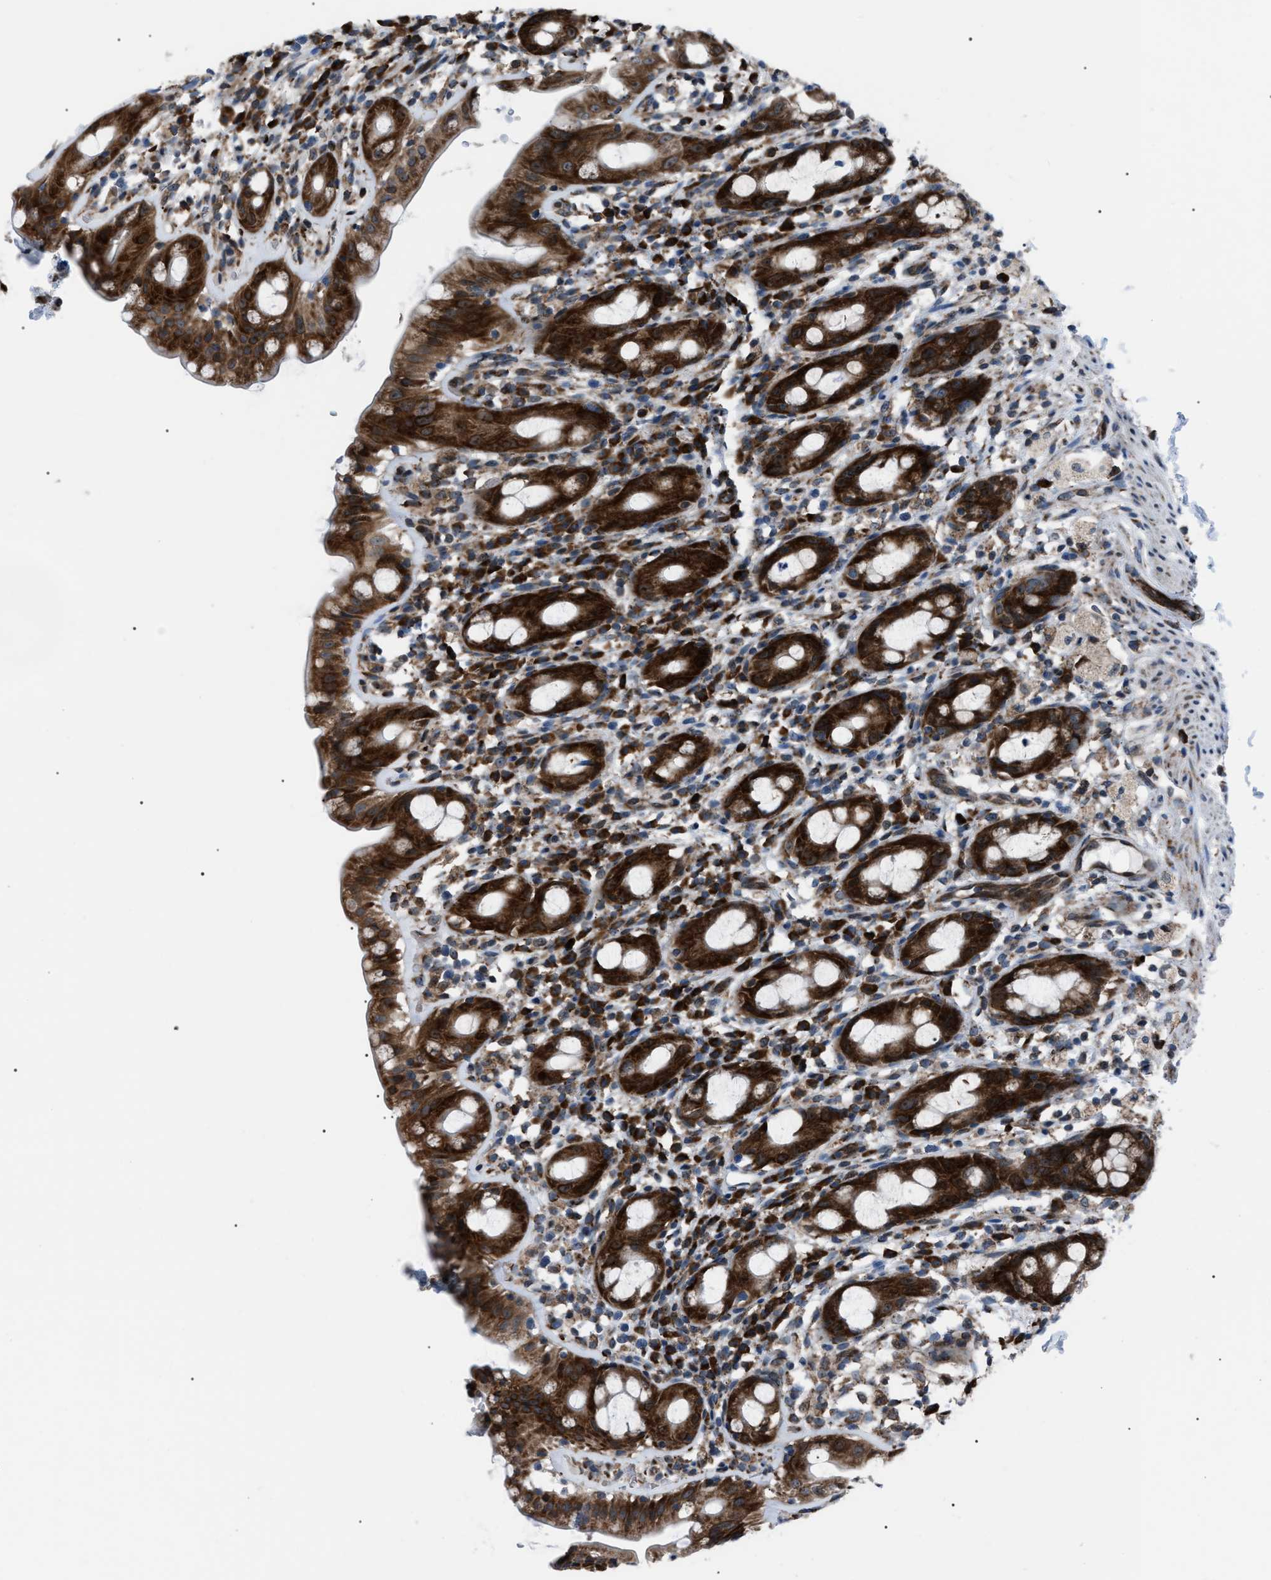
{"staining": {"intensity": "strong", "quantity": ">75%", "location": "cytoplasmic/membranous"}, "tissue": "rectum", "cell_type": "Glandular cells", "image_type": "normal", "snomed": [{"axis": "morphology", "description": "Normal tissue, NOS"}, {"axis": "topography", "description": "Rectum"}], "caption": "Rectum stained for a protein (brown) demonstrates strong cytoplasmic/membranous positive staining in approximately >75% of glandular cells.", "gene": "AGO2", "patient": {"sex": "male", "age": 44}}